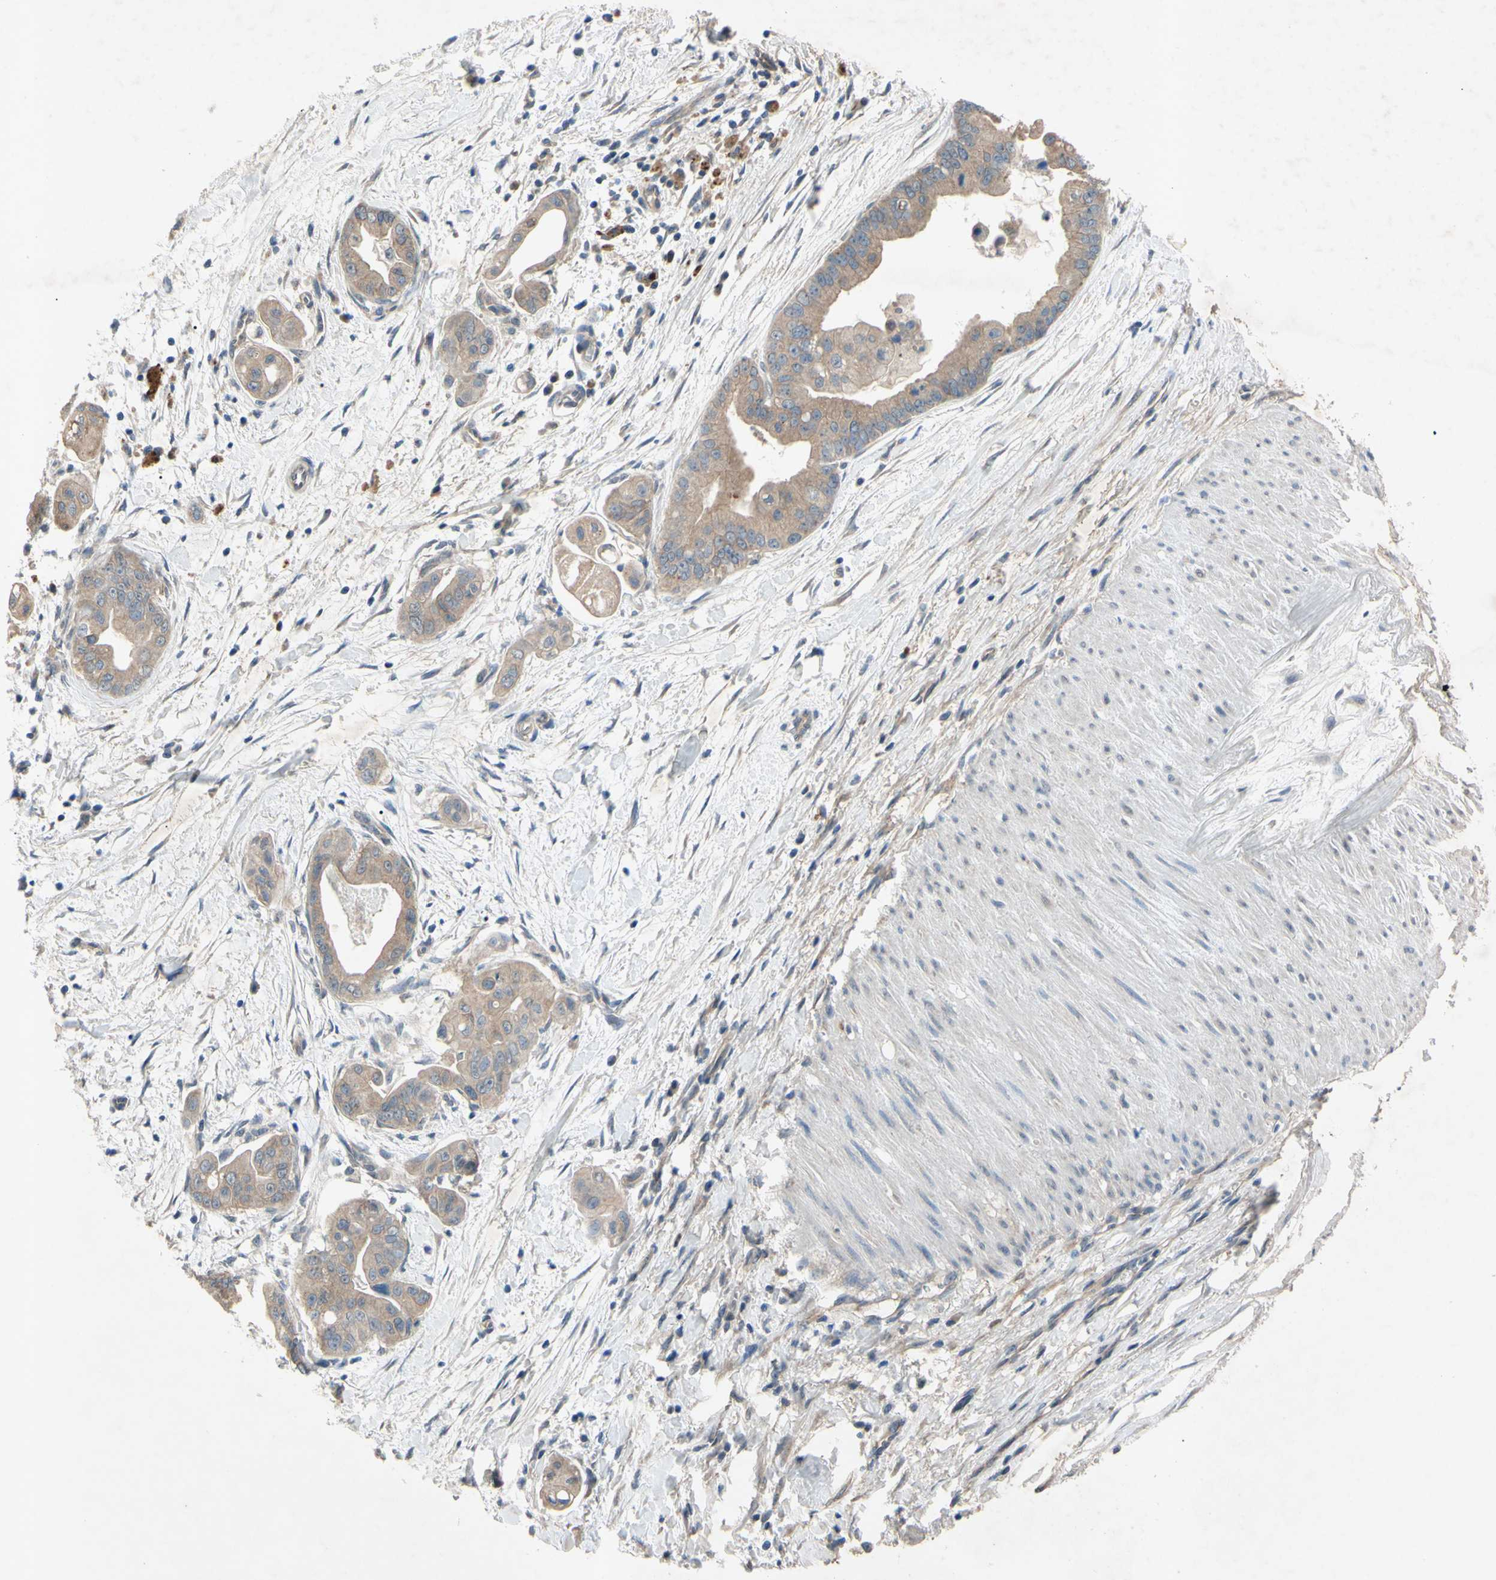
{"staining": {"intensity": "moderate", "quantity": ">75%", "location": "cytoplasmic/membranous"}, "tissue": "pancreatic cancer", "cell_type": "Tumor cells", "image_type": "cancer", "snomed": [{"axis": "morphology", "description": "Adenocarcinoma, NOS"}, {"axis": "topography", "description": "Pancreas"}], "caption": "High-power microscopy captured an immunohistochemistry micrograph of pancreatic cancer (adenocarcinoma), revealing moderate cytoplasmic/membranous expression in about >75% of tumor cells.", "gene": "HILPDA", "patient": {"sex": "female", "age": 75}}